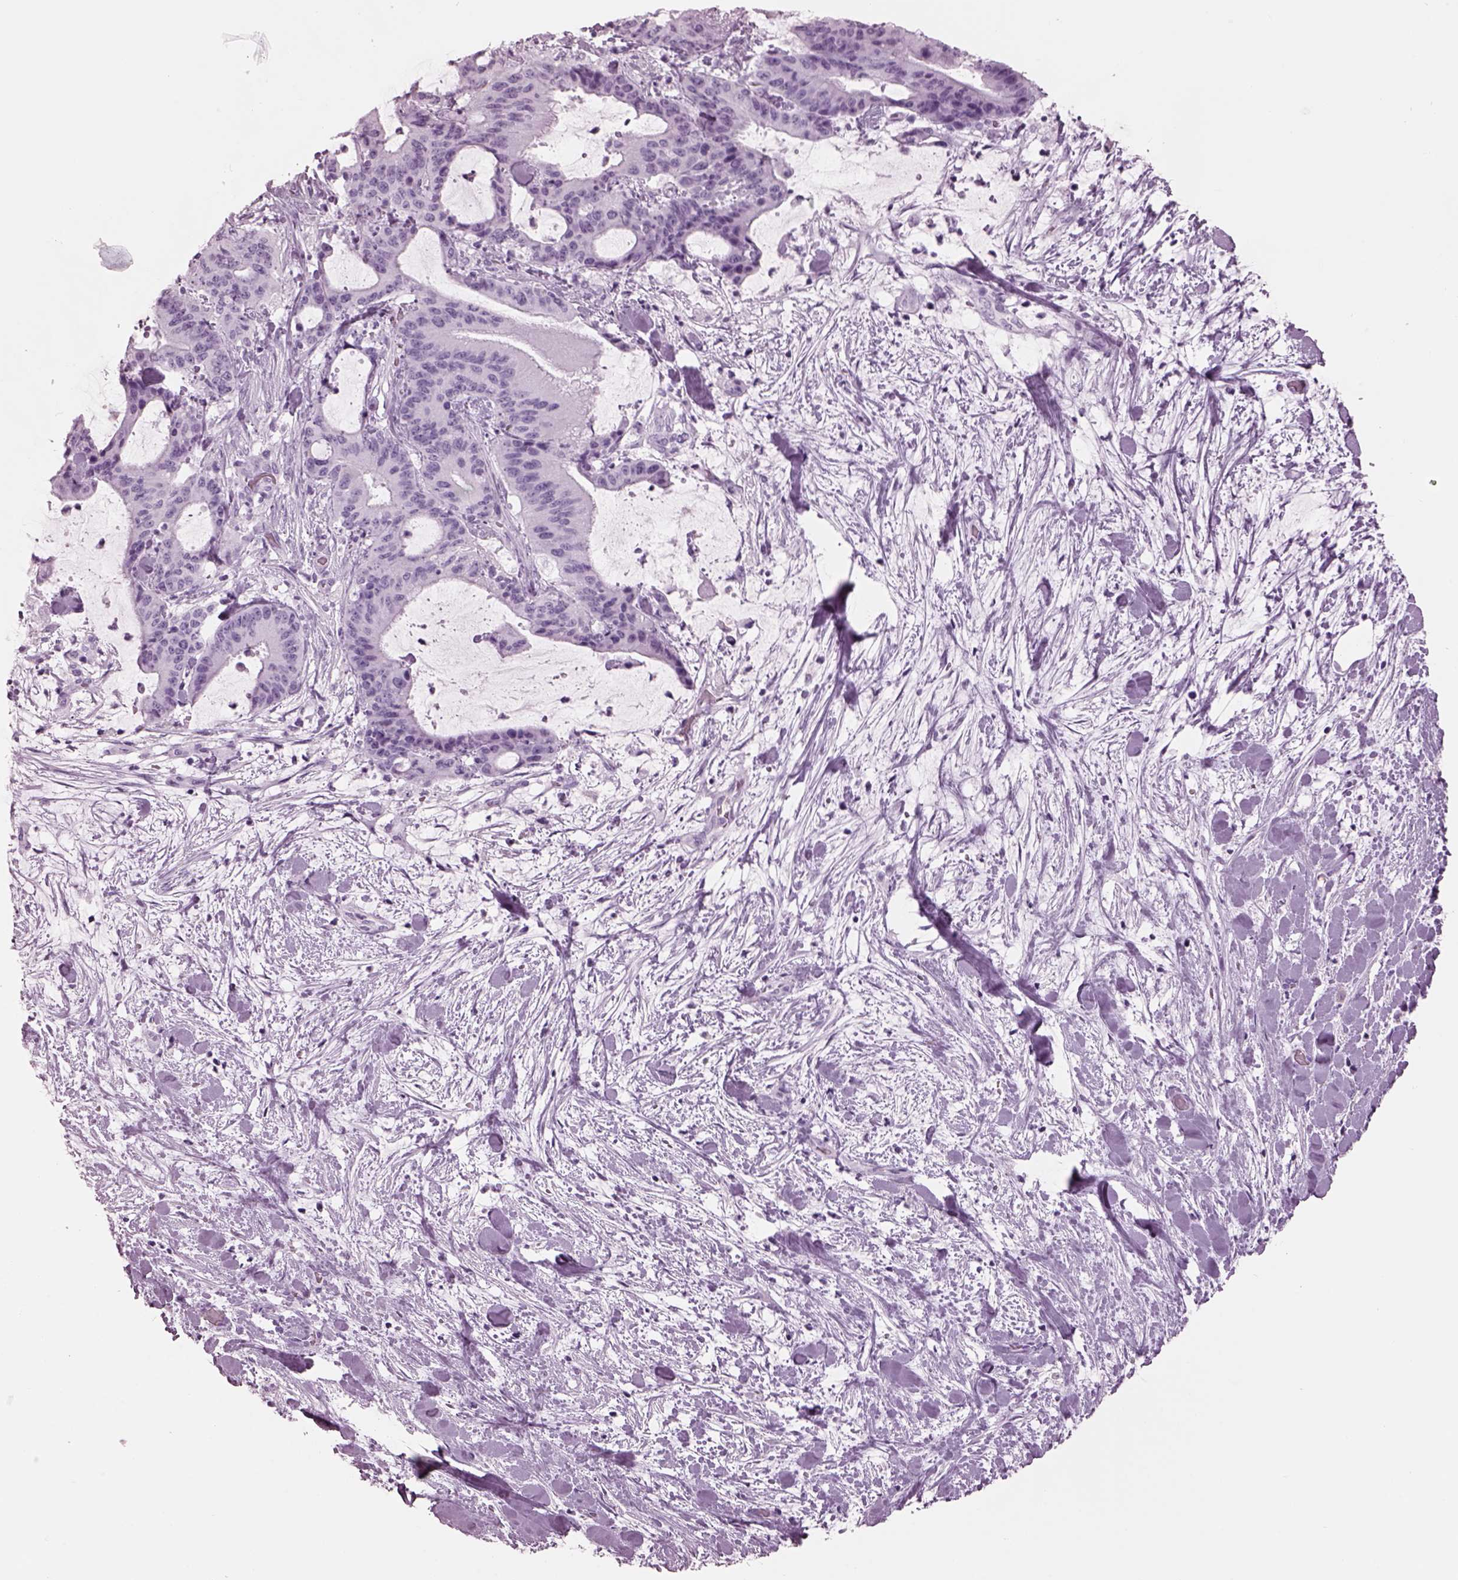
{"staining": {"intensity": "negative", "quantity": "none", "location": "none"}, "tissue": "liver cancer", "cell_type": "Tumor cells", "image_type": "cancer", "snomed": [{"axis": "morphology", "description": "Cholangiocarcinoma"}, {"axis": "topography", "description": "Liver"}], "caption": "Image shows no significant protein staining in tumor cells of liver cholangiocarcinoma.", "gene": "PACRG", "patient": {"sex": "female", "age": 73}}